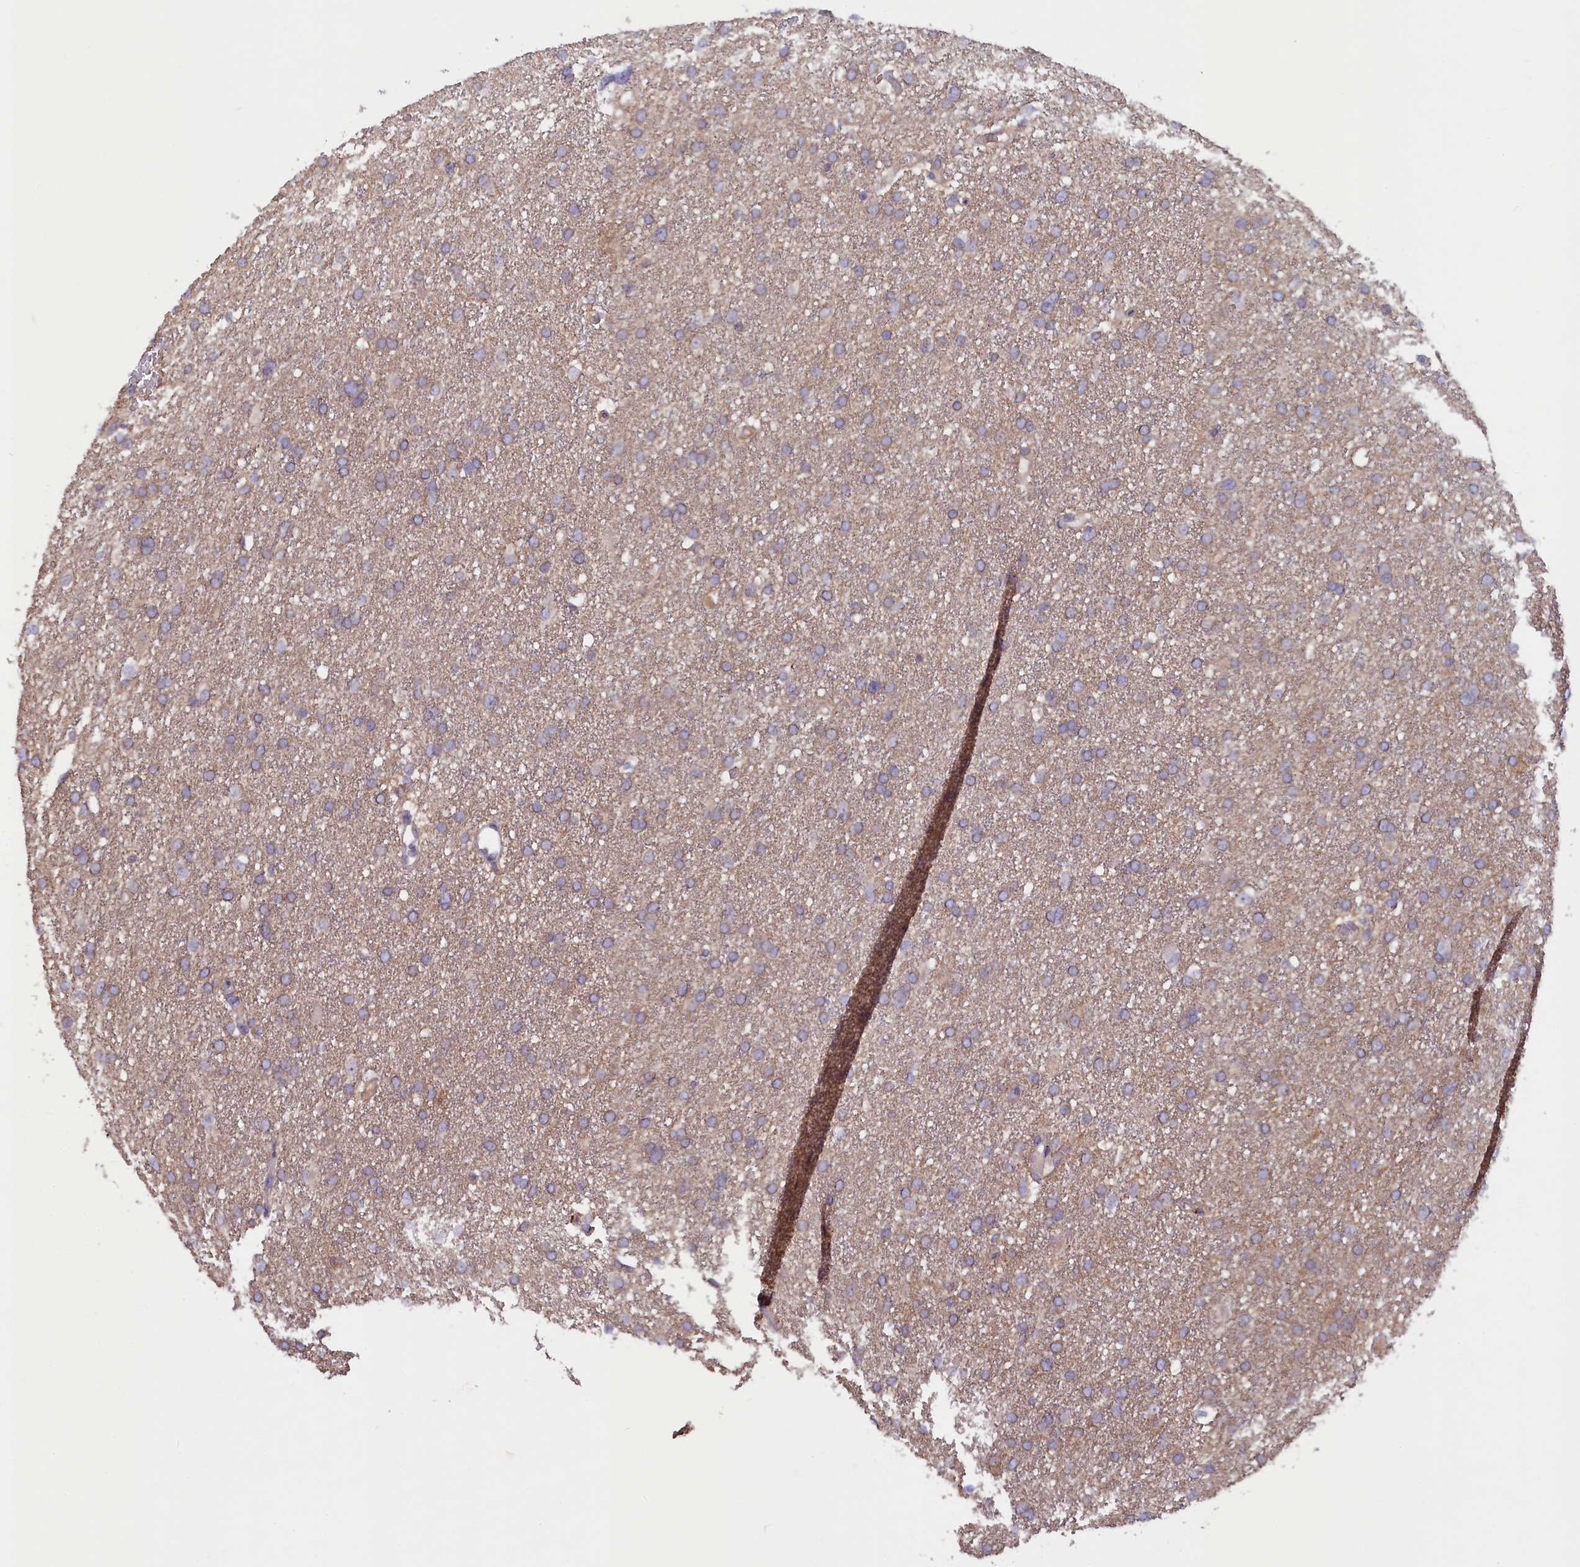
{"staining": {"intensity": "weak", "quantity": "<25%", "location": "cytoplasmic/membranous"}, "tissue": "glioma", "cell_type": "Tumor cells", "image_type": "cancer", "snomed": [{"axis": "morphology", "description": "Glioma, malignant, High grade"}, {"axis": "topography", "description": "Cerebral cortex"}], "caption": "Tumor cells show no significant protein expression in glioma.", "gene": "NUBP1", "patient": {"sex": "female", "age": 36}}